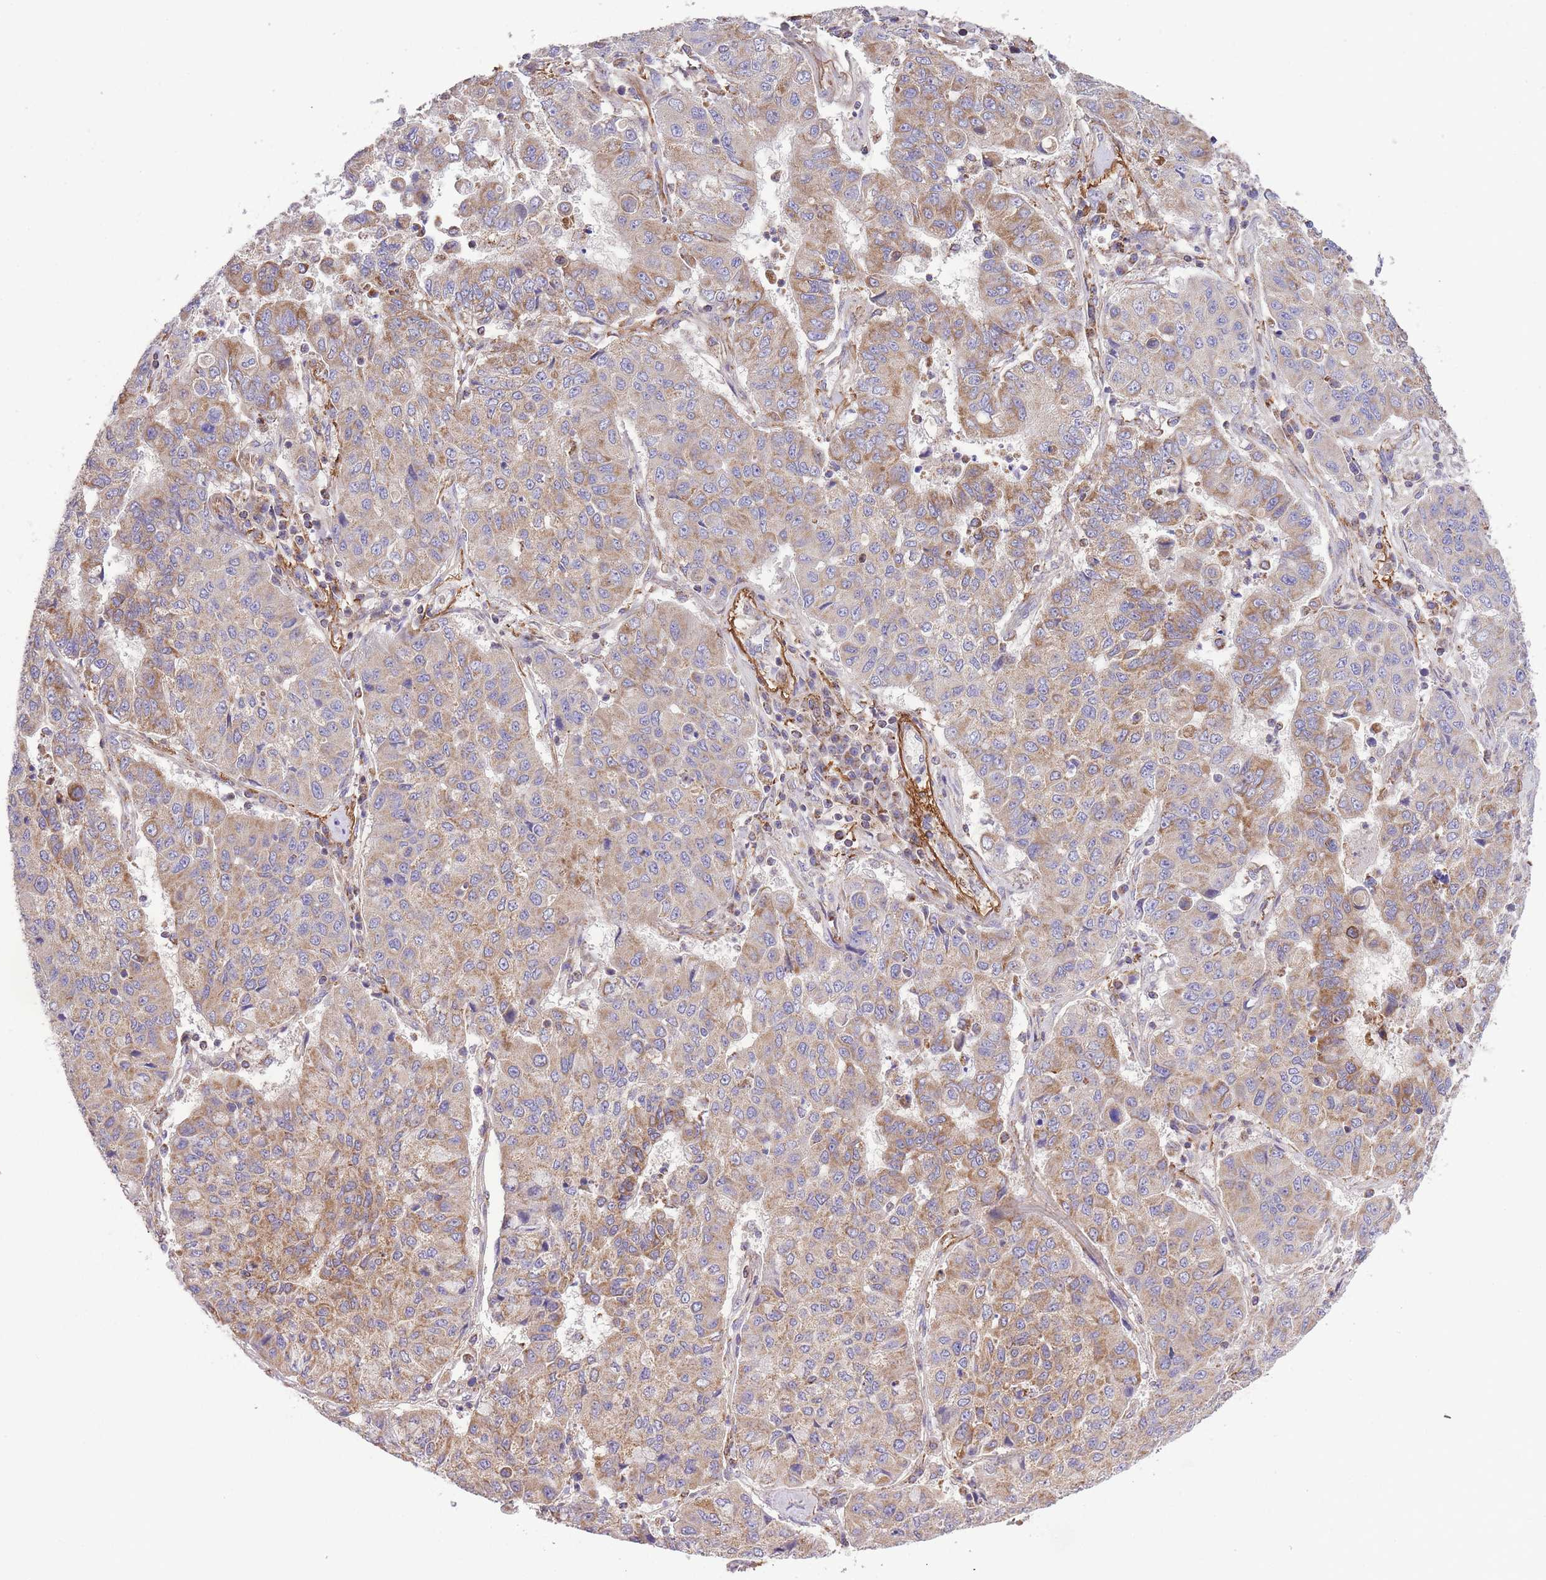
{"staining": {"intensity": "moderate", "quantity": "25%-75%", "location": "cytoplasmic/membranous"}, "tissue": "lung cancer", "cell_type": "Tumor cells", "image_type": "cancer", "snomed": [{"axis": "morphology", "description": "Squamous cell carcinoma, NOS"}, {"axis": "topography", "description": "Lung"}], "caption": "Brown immunohistochemical staining in human squamous cell carcinoma (lung) exhibits moderate cytoplasmic/membranous expression in about 25%-75% of tumor cells.", "gene": "ST3GAL3", "patient": {"sex": "male", "age": 74}}